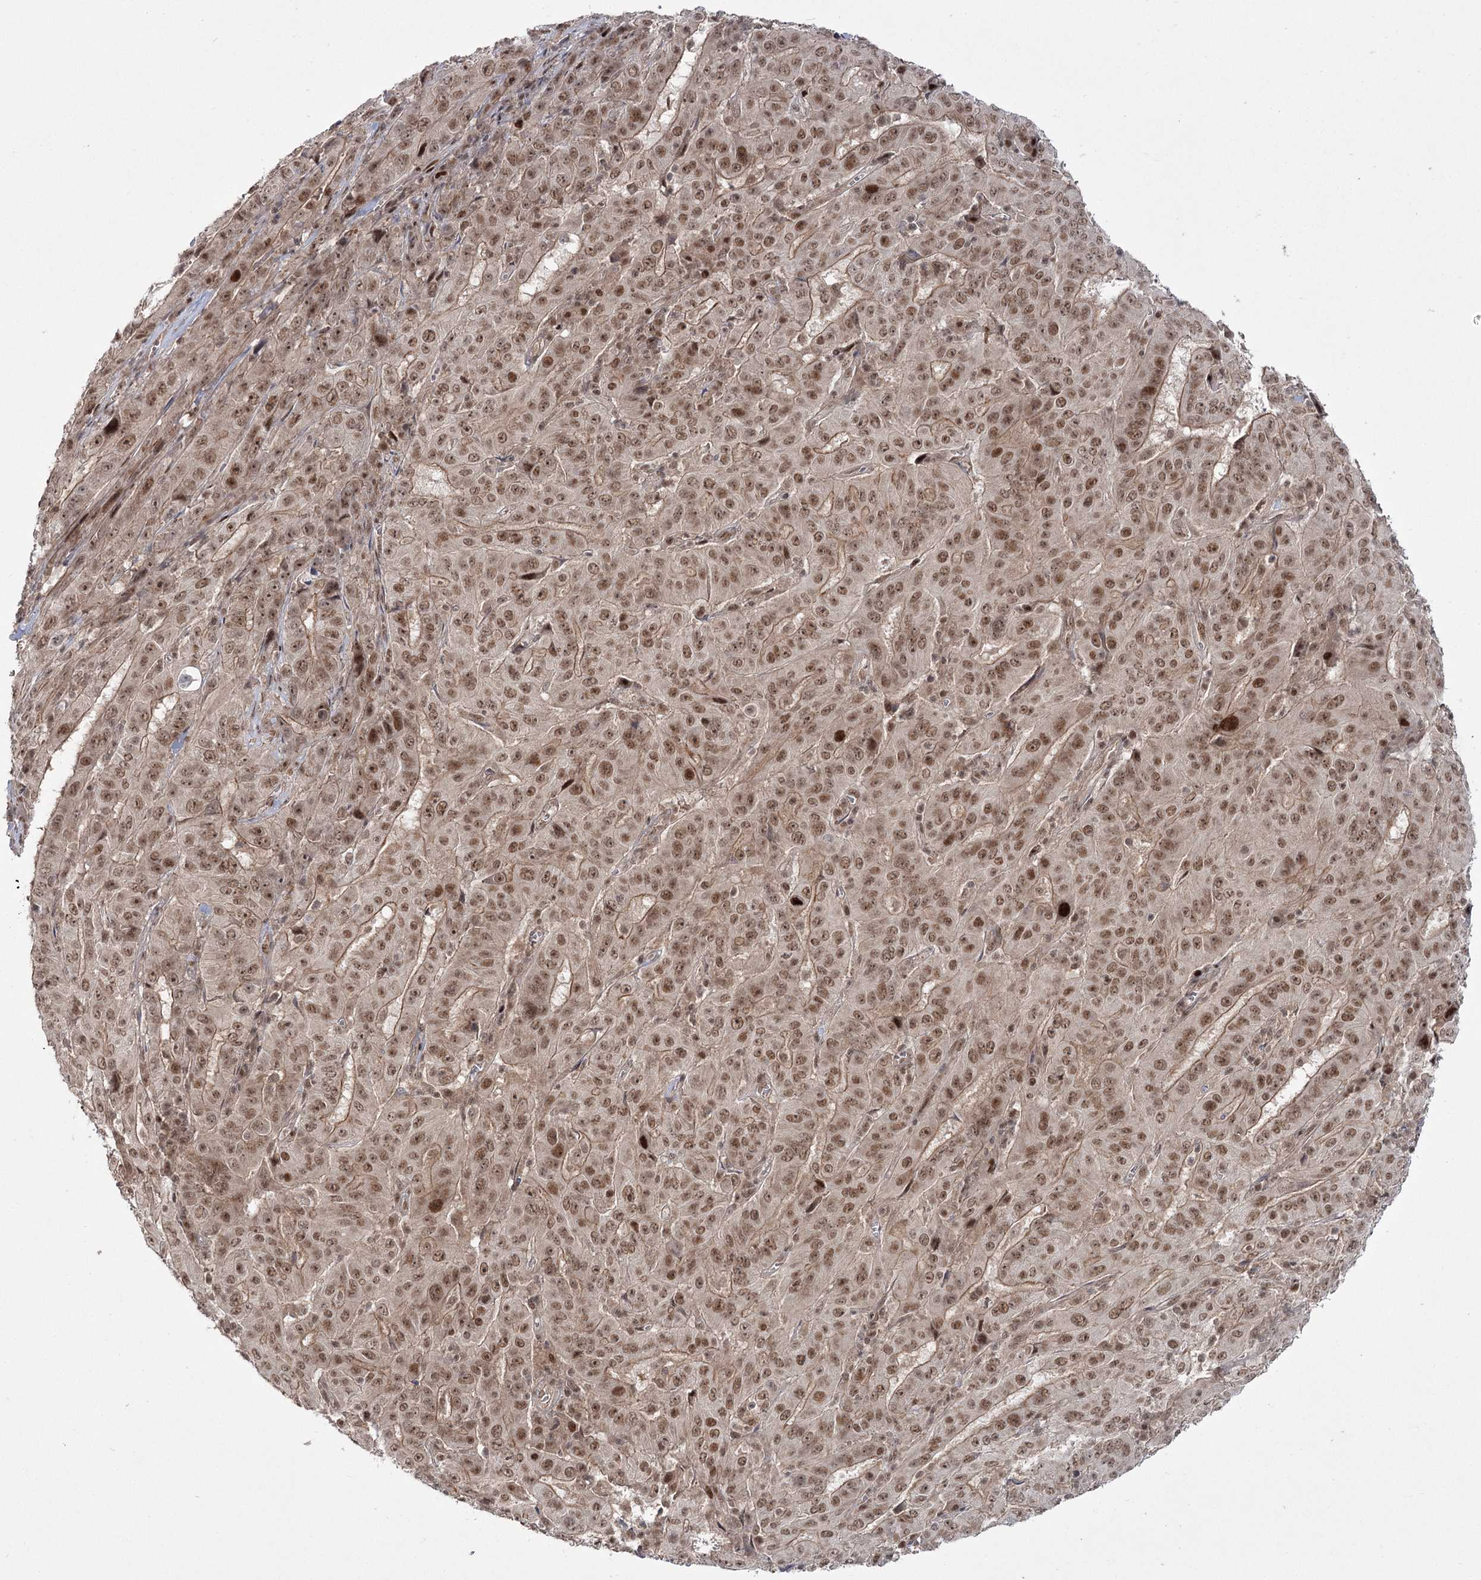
{"staining": {"intensity": "moderate", "quantity": ">75%", "location": "cytoplasmic/membranous,nuclear"}, "tissue": "pancreatic cancer", "cell_type": "Tumor cells", "image_type": "cancer", "snomed": [{"axis": "morphology", "description": "Adenocarcinoma, NOS"}, {"axis": "topography", "description": "Pancreas"}], "caption": "There is medium levels of moderate cytoplasmic/membranous and nuclear staining in tumor cells of pancreatic adenocarcinoma, as demonstrated by immunohistochemical staining (brown color).", "gene": "HELQ", "patient": {"sex": "male", "age": 63}}